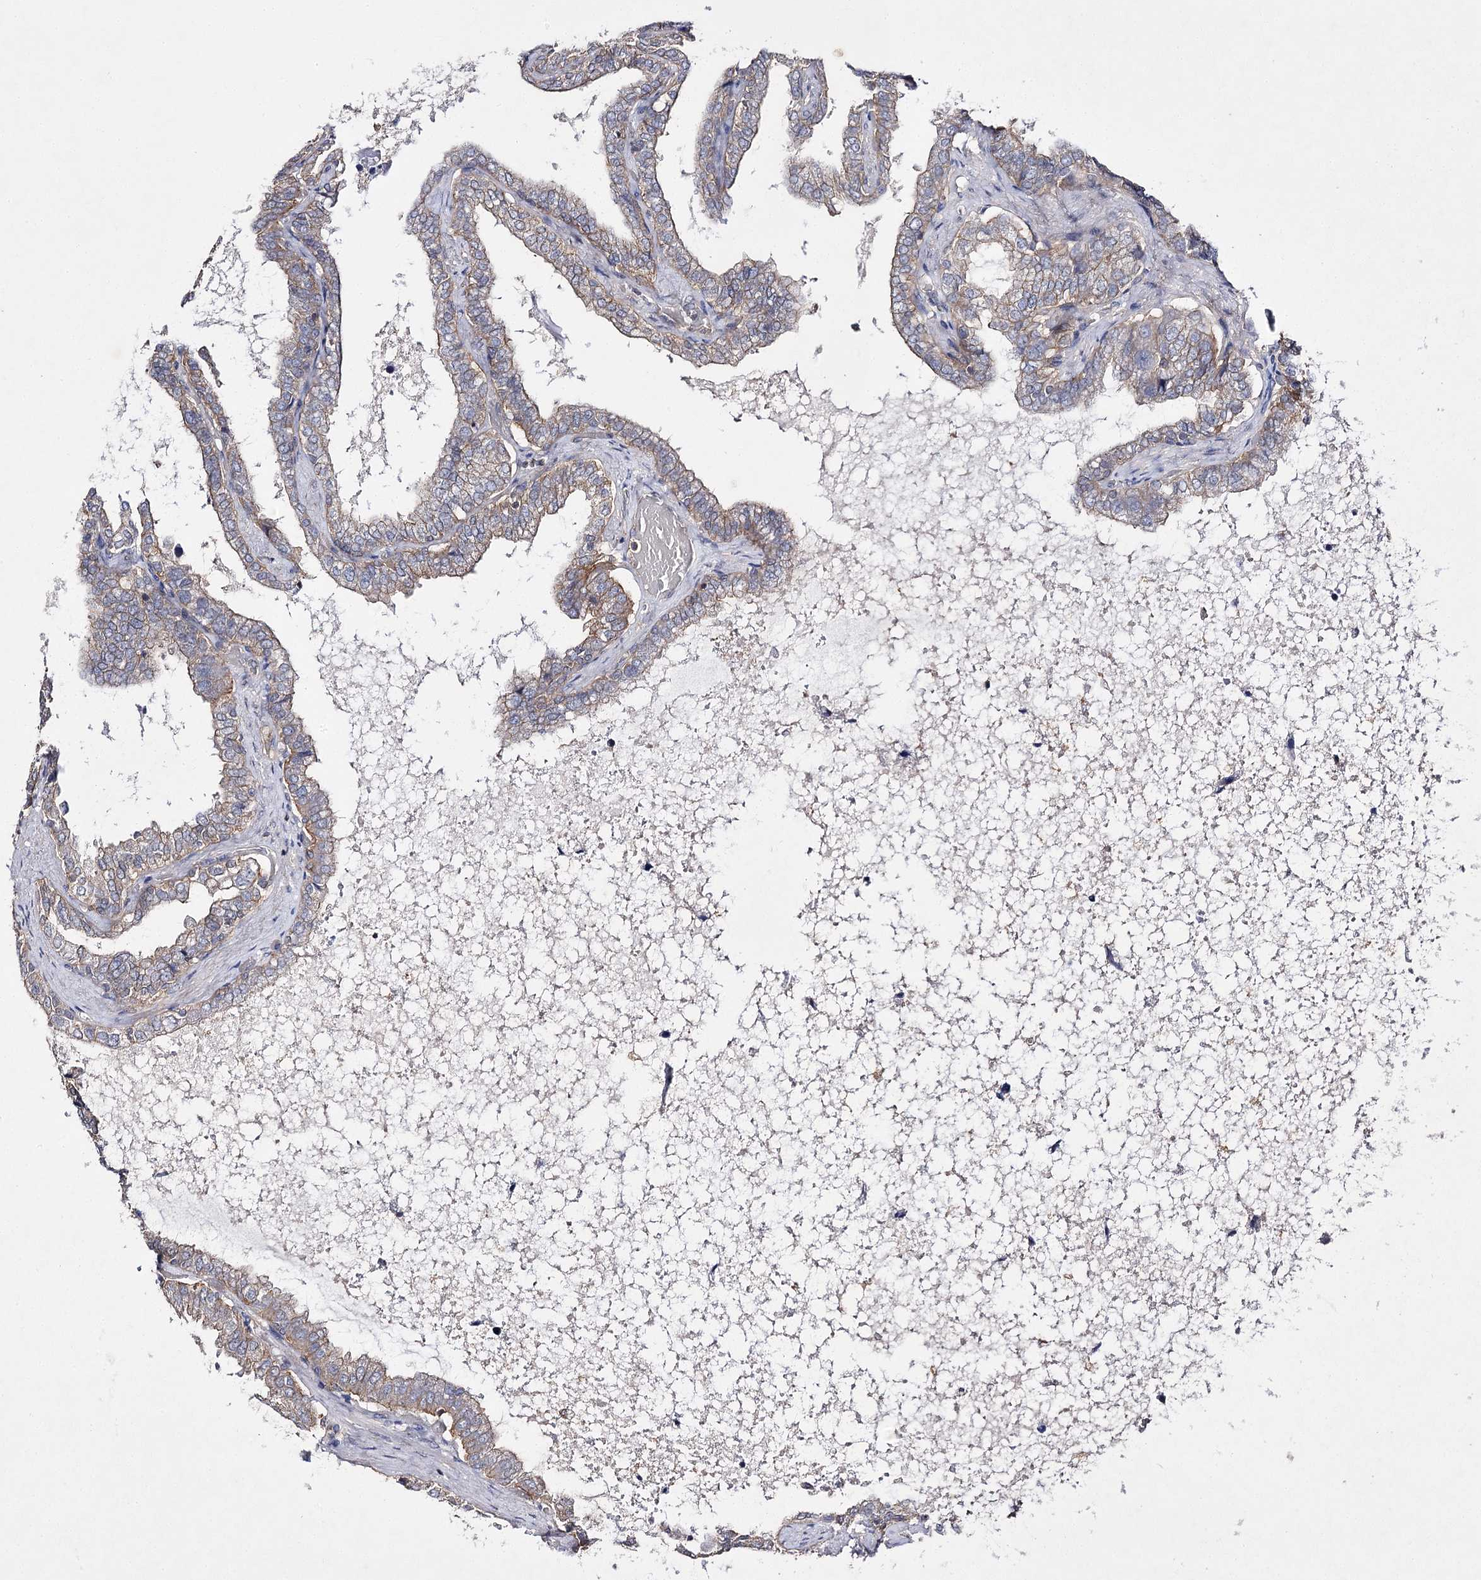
{"staining": {"intensity": "moderate", "quantity": "25%-75%", "location": "cytoplasmic/membranous"}, "tissue": "seminal vesicle", "cell_type": "Glandular cells", "image_type": "normal", "snomed": [{"axis": "morphology", "description": "Normal tissue, NOS"}, {"axis": "topography", "description": "Seminal veicle"}], "caption": "A brown stain highlights moderate cytoplasmic/membranous positivity of a protein in glandular cells of unremarkable seminal vesicle.", "gene": "BCR", "patient": {"sex": "male", "age": 46}}